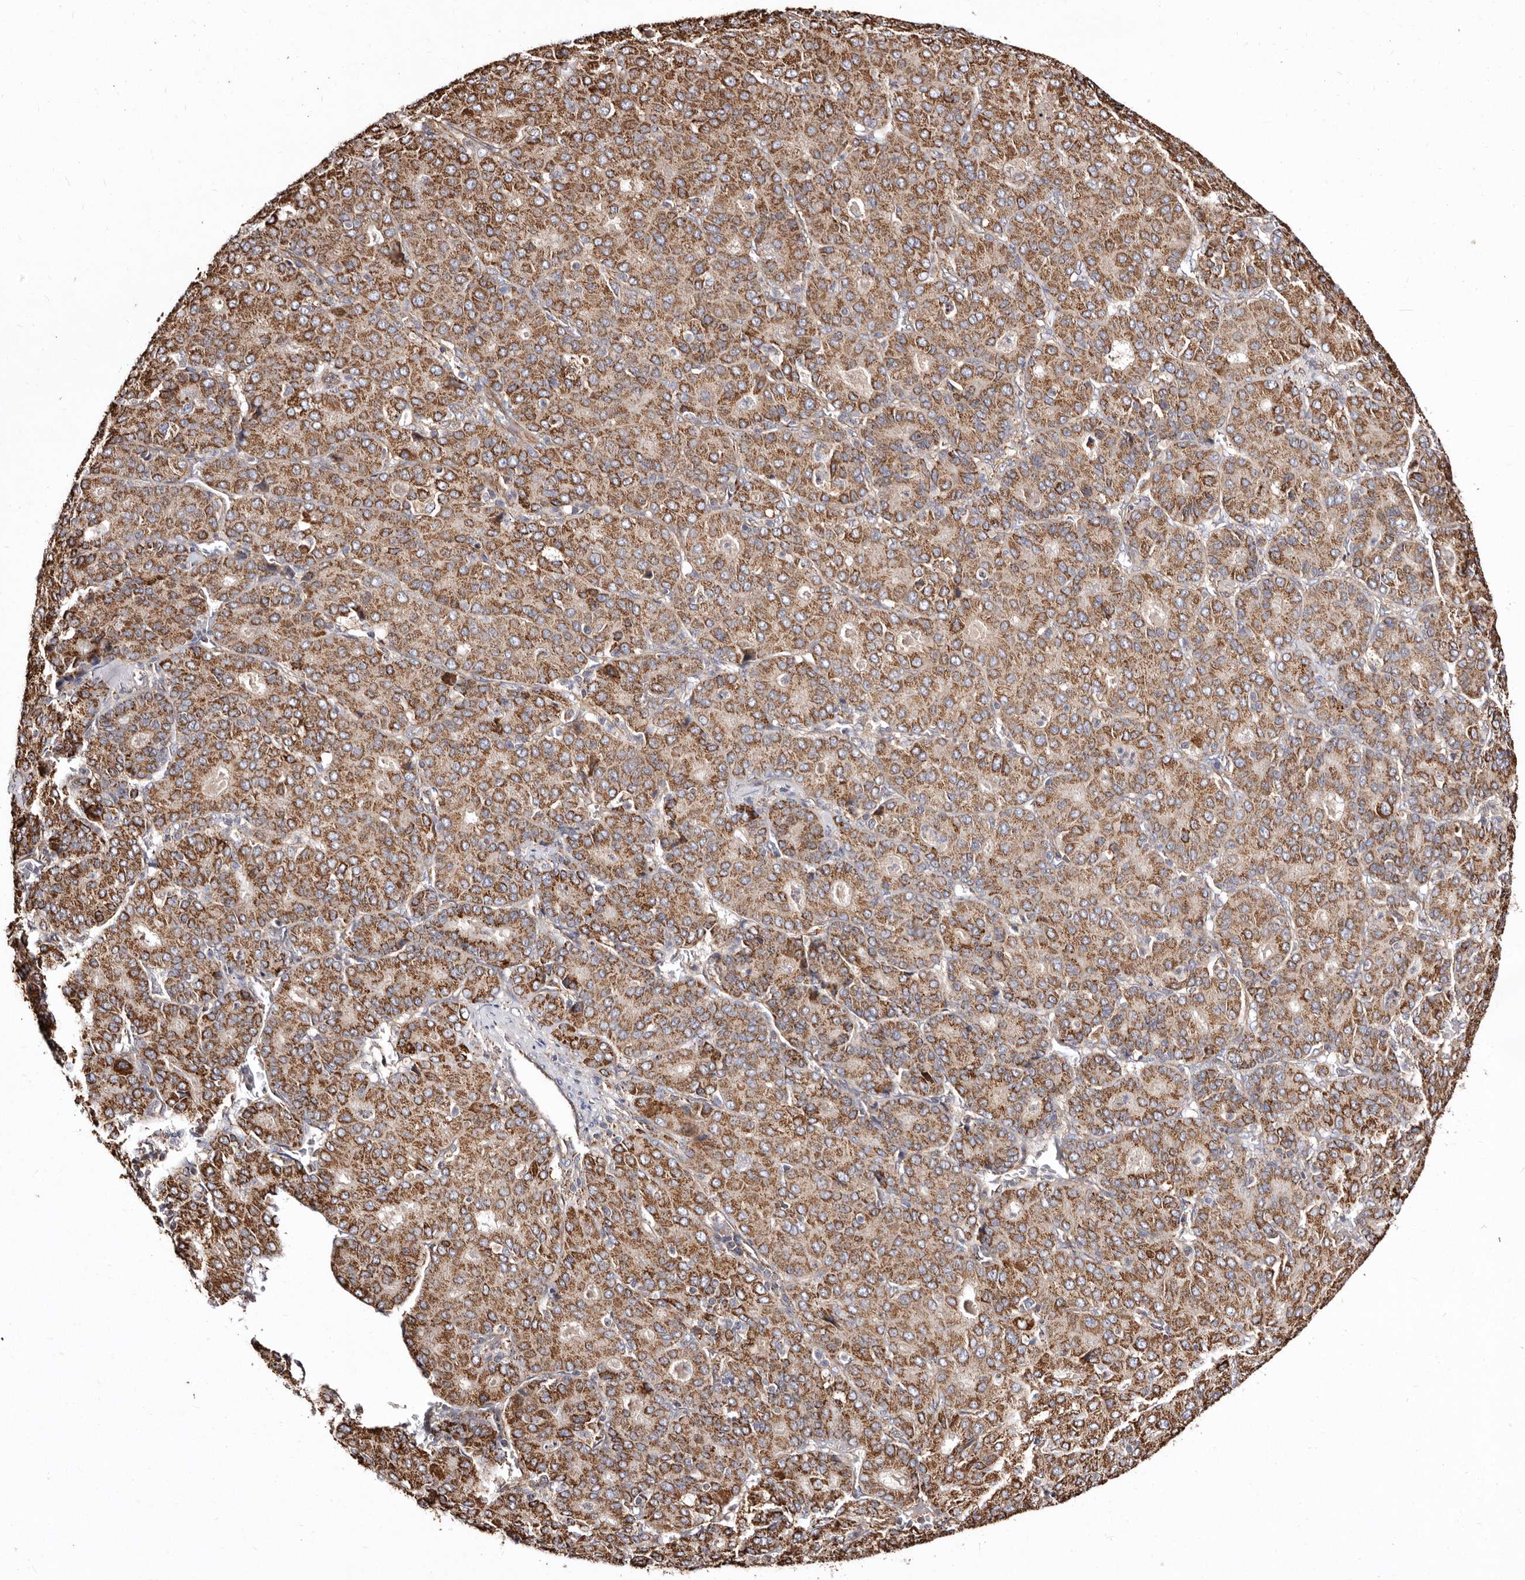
{"staining": {"intensity": "strong", "quantity": ">75%", "location": "cytoplasmic/membranous"}, "tissue": "liver cancer", "cell_type": "Tumor cells", "image_type": "cancer", "snomed": [{"axis": "morphology", "description": "Carcinoma, Hepatocellular, NOS"}, {"axis": "topography", "description": "Liver"}], "caption": "Liver cancer (hepatocellular carcinoma) stained with a protein marker shows strong staining in tumor cells.", "gene": "LUZP1", "patient": {"sex": "male", "age": 65}}